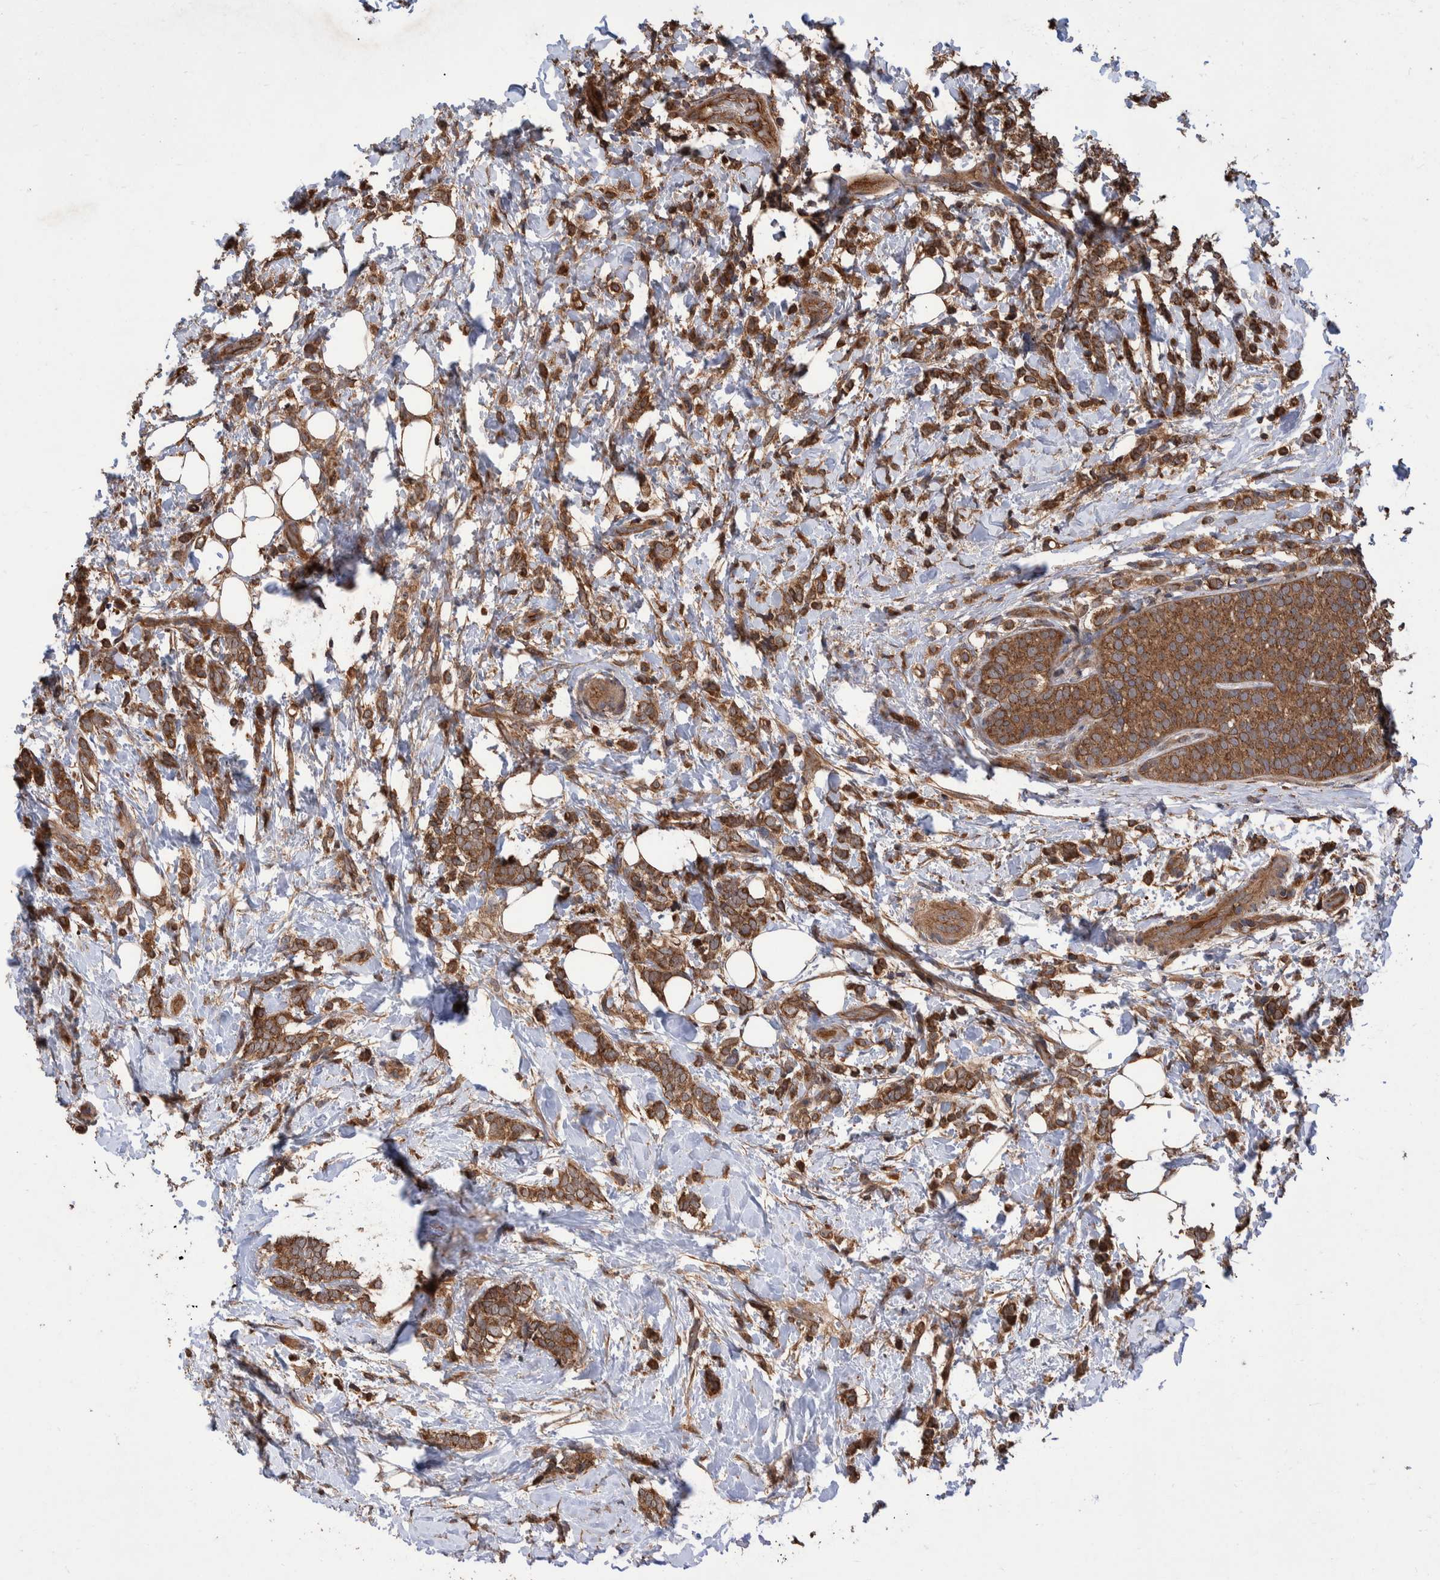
{"staining": {"intensity": "moderate", "quantity": ">75%", "location": "cytoplasmic/membranous"}, "tissue": "breast cancer", "cell_type": "Tumor cells", "image_type": "cancer", "snomed": [{"axis": "morphology", "description": "Lobular carcinoma"}, {"axis": "topography", "description": "Breast"}], "caption": "A brown stain shows moderate cytoplasmic/membranous staining of a protein in breast cancer tumor cells. Nuclei are stained in blue.", "gene": "VBP1", "patient": {"sex": "female", "age": 50}}